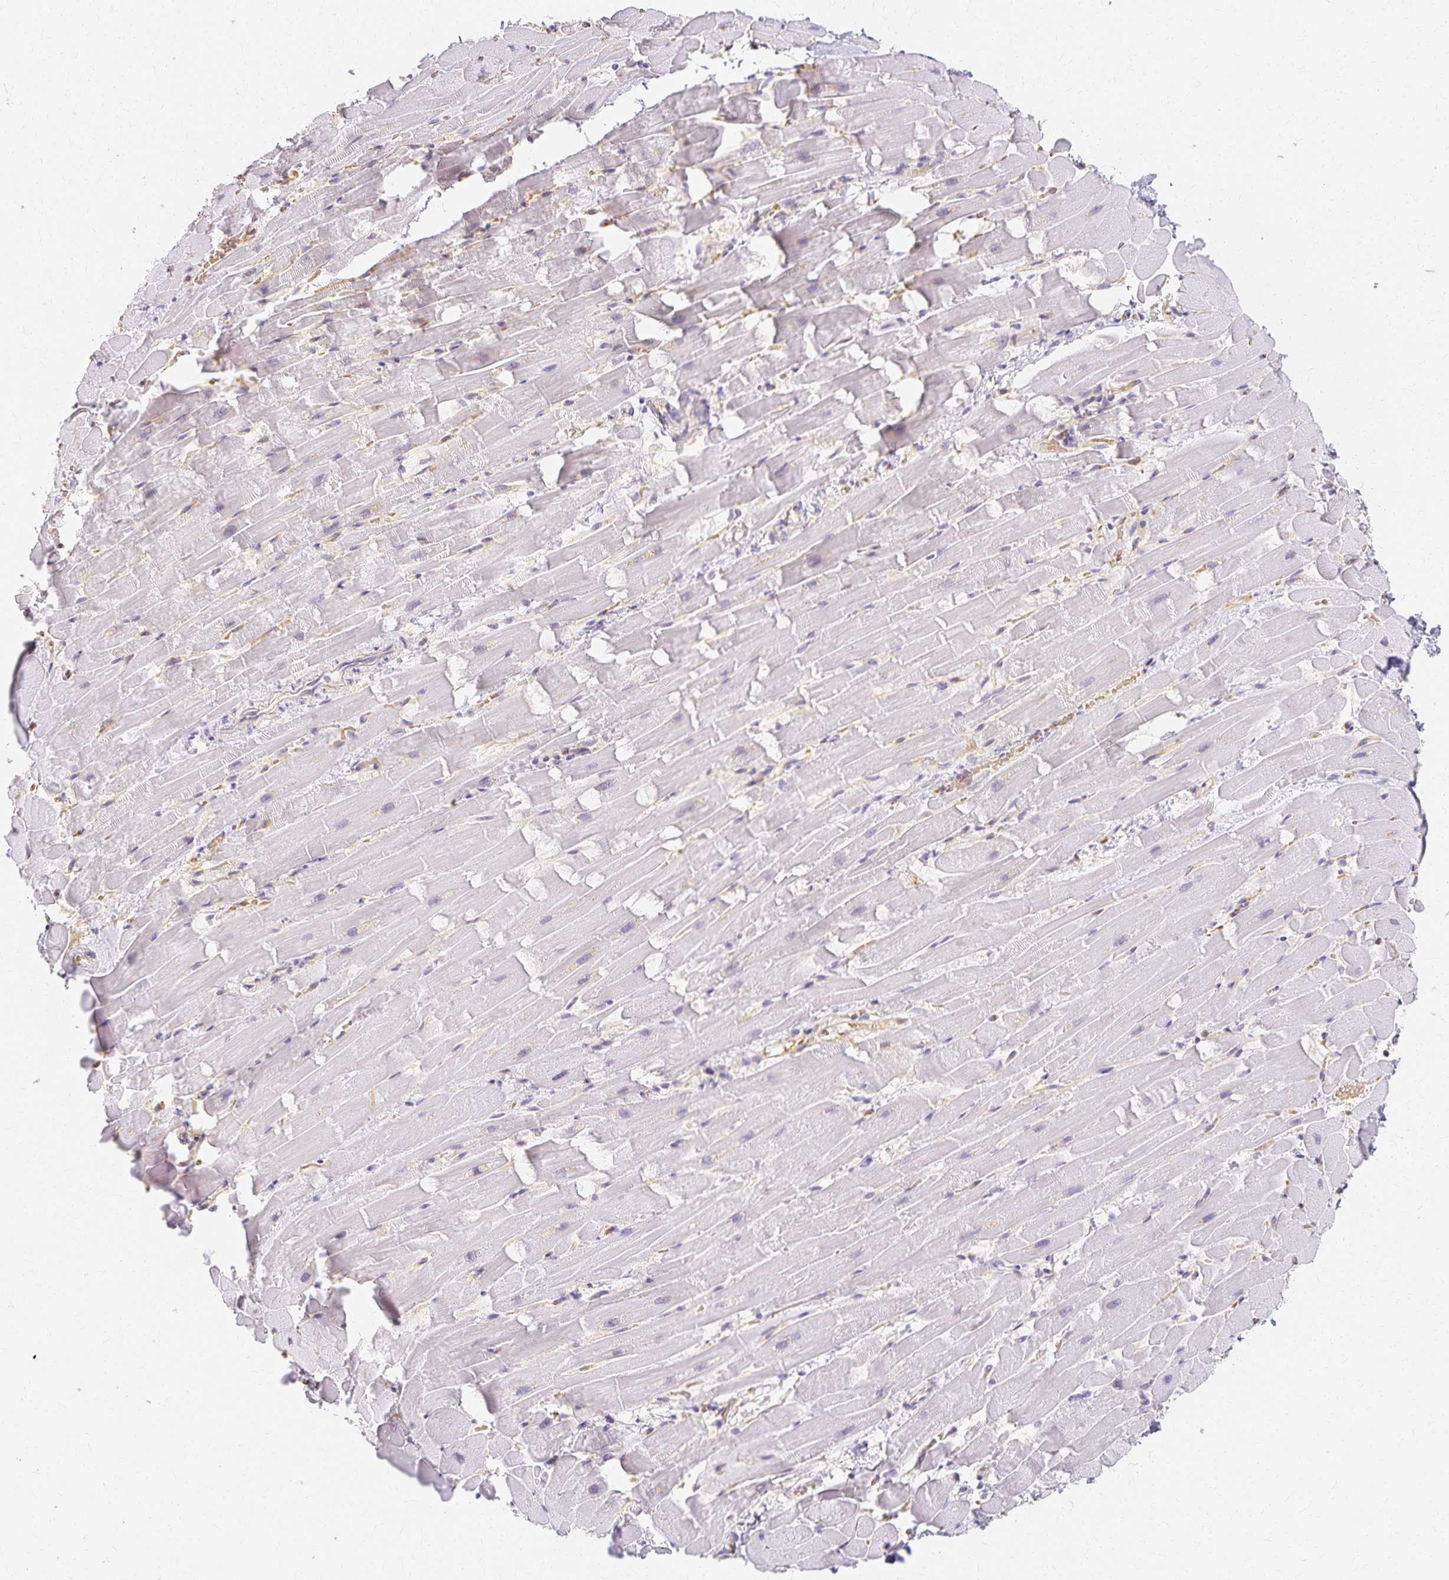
{"staining": {"intensity": "negative", "quantity": "none", "location": "none"}, "tissue": "heart muscle", "cell_type": "Cardiomyocytes", "image_type": "normal", "snomed": [{"axis": "morphology", "description": "Normal tissue, NOS"}, {"axis": "topography", "description": "Heart"}], "caption": "A micrograph of heart muscle stained for a protein exhibits no brown staining in cardiomyocytes.", "gene": "AZGP1", "patient": {"sex": "male", "age": 37}}